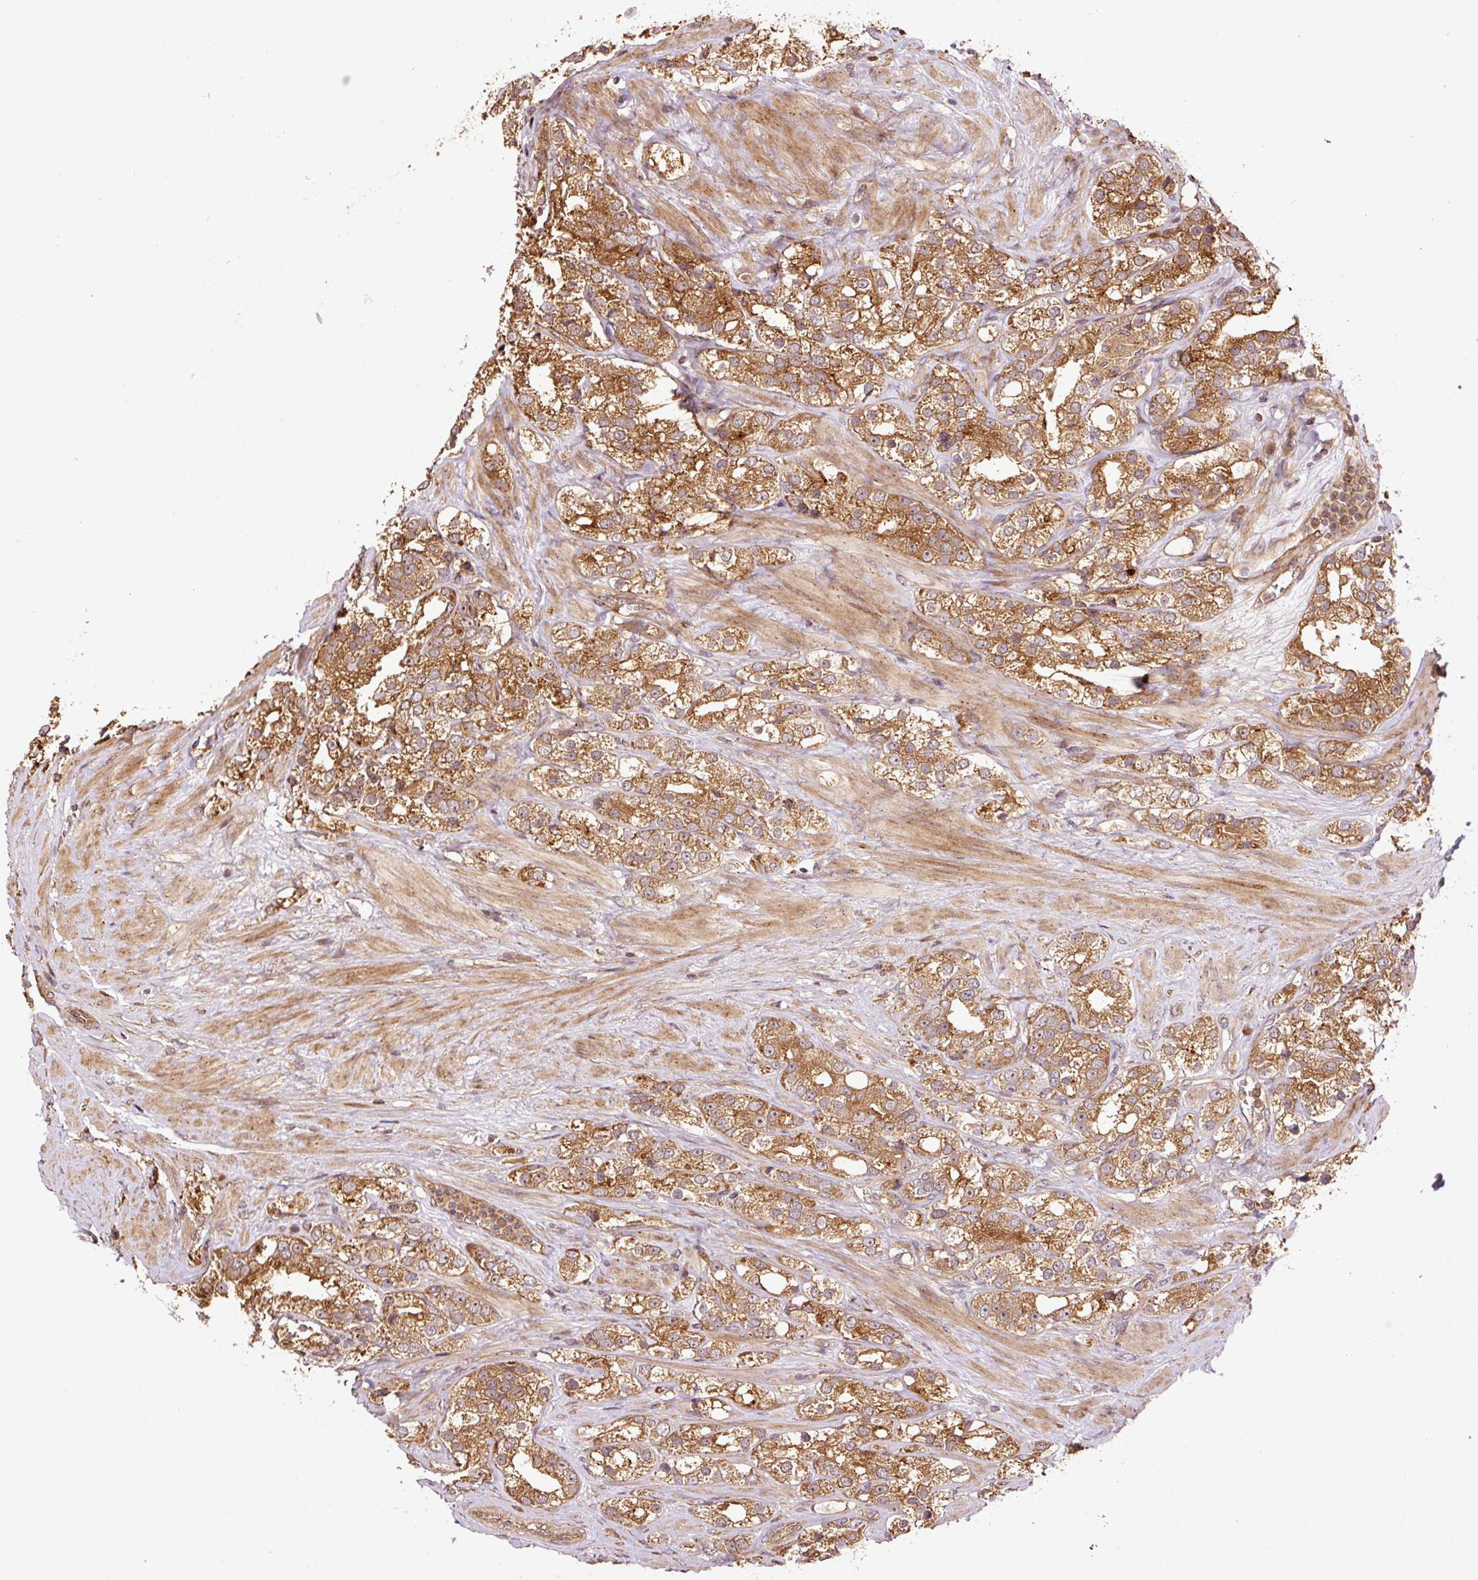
{"staining": {"intensity": "strong", "quantity": ">75%", "location": "cytoplasmic/membranous"}, "tissue": "prostate cancer", "cell_type": "Tumor cells", "image_type": "cancer", "snomed": [{"axis": "morphology", "description": "Adenocarcinoma, NOS"}, {"axis": "topography", "description": "Prostate"}], "caption": "Prostate cancer stained with immunohistochemistry reveals strong cytoplasmic/membranous positivity in about >75% of tumor cells.", "gene": "OXER1", "patient": {"sex": "male", "age": 79}}